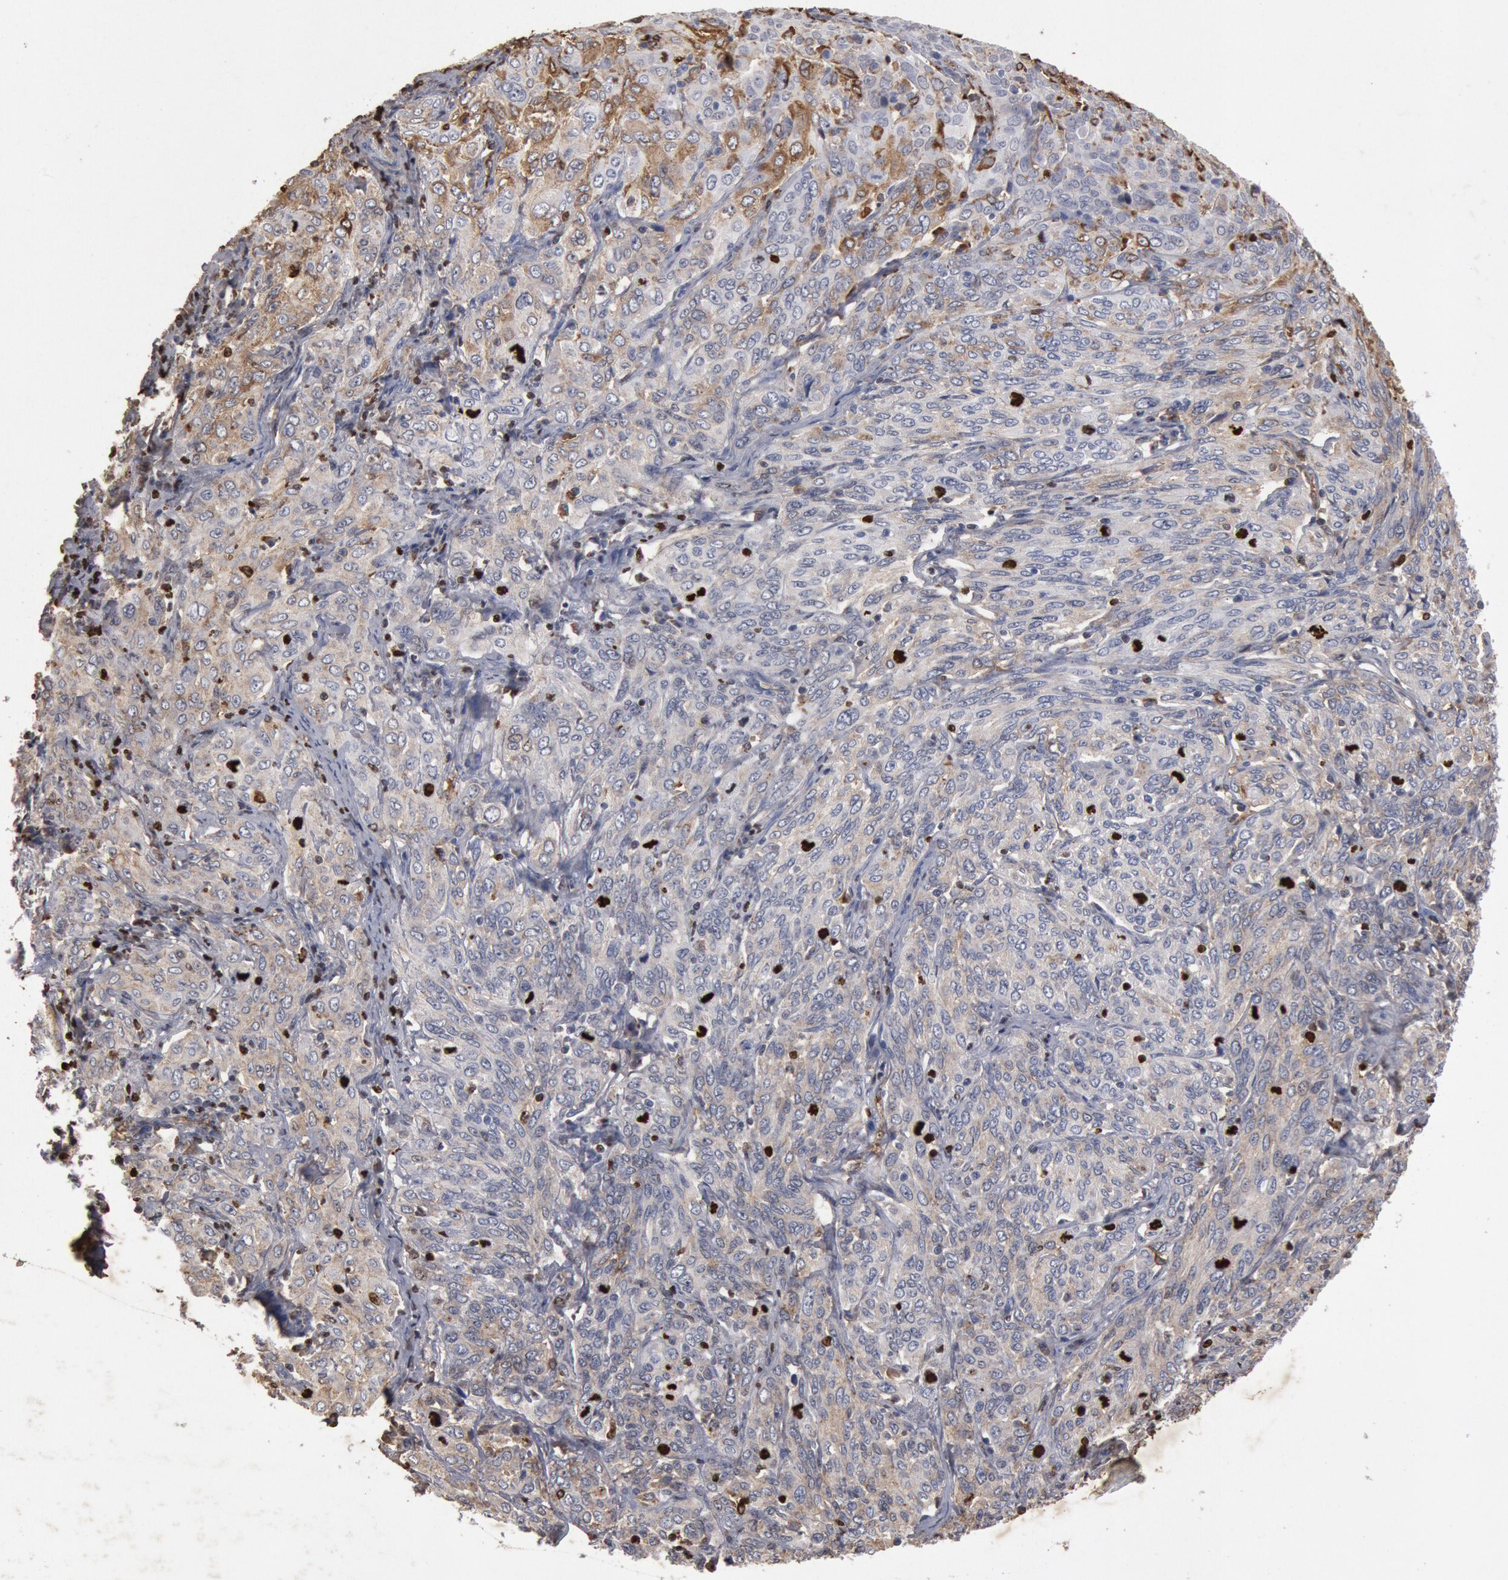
{"staining": {"intensity": "moderate", "quantity": ">75%", "location": "cytoplasmic/membranous,nuclear"}, "tissue": "cervical cancer", "cell_type": "Tumor cells", "image_type": "cancer", "snomed": [{"axis": "morphology", "description": "Squamous cell carcinoma, NOS"}, {"axis": "topography", "description": "Cervix"}], "caption": "An immunohistochemistry histopathology image of neoplastic tissue is shown. Protein staining in brown shows moderate cytoplasmic/membranous and nuclear positivity in cervical squamous cell carcinoma within tumor cells. (Stains: DAB (3,3'-diaminobenzidine) in brown, nuclei in blue, Microscopy: brightfield microscopy at high magnification).", "gene": "FOXA2", "patient": {"sex": "female", "age": 38}}